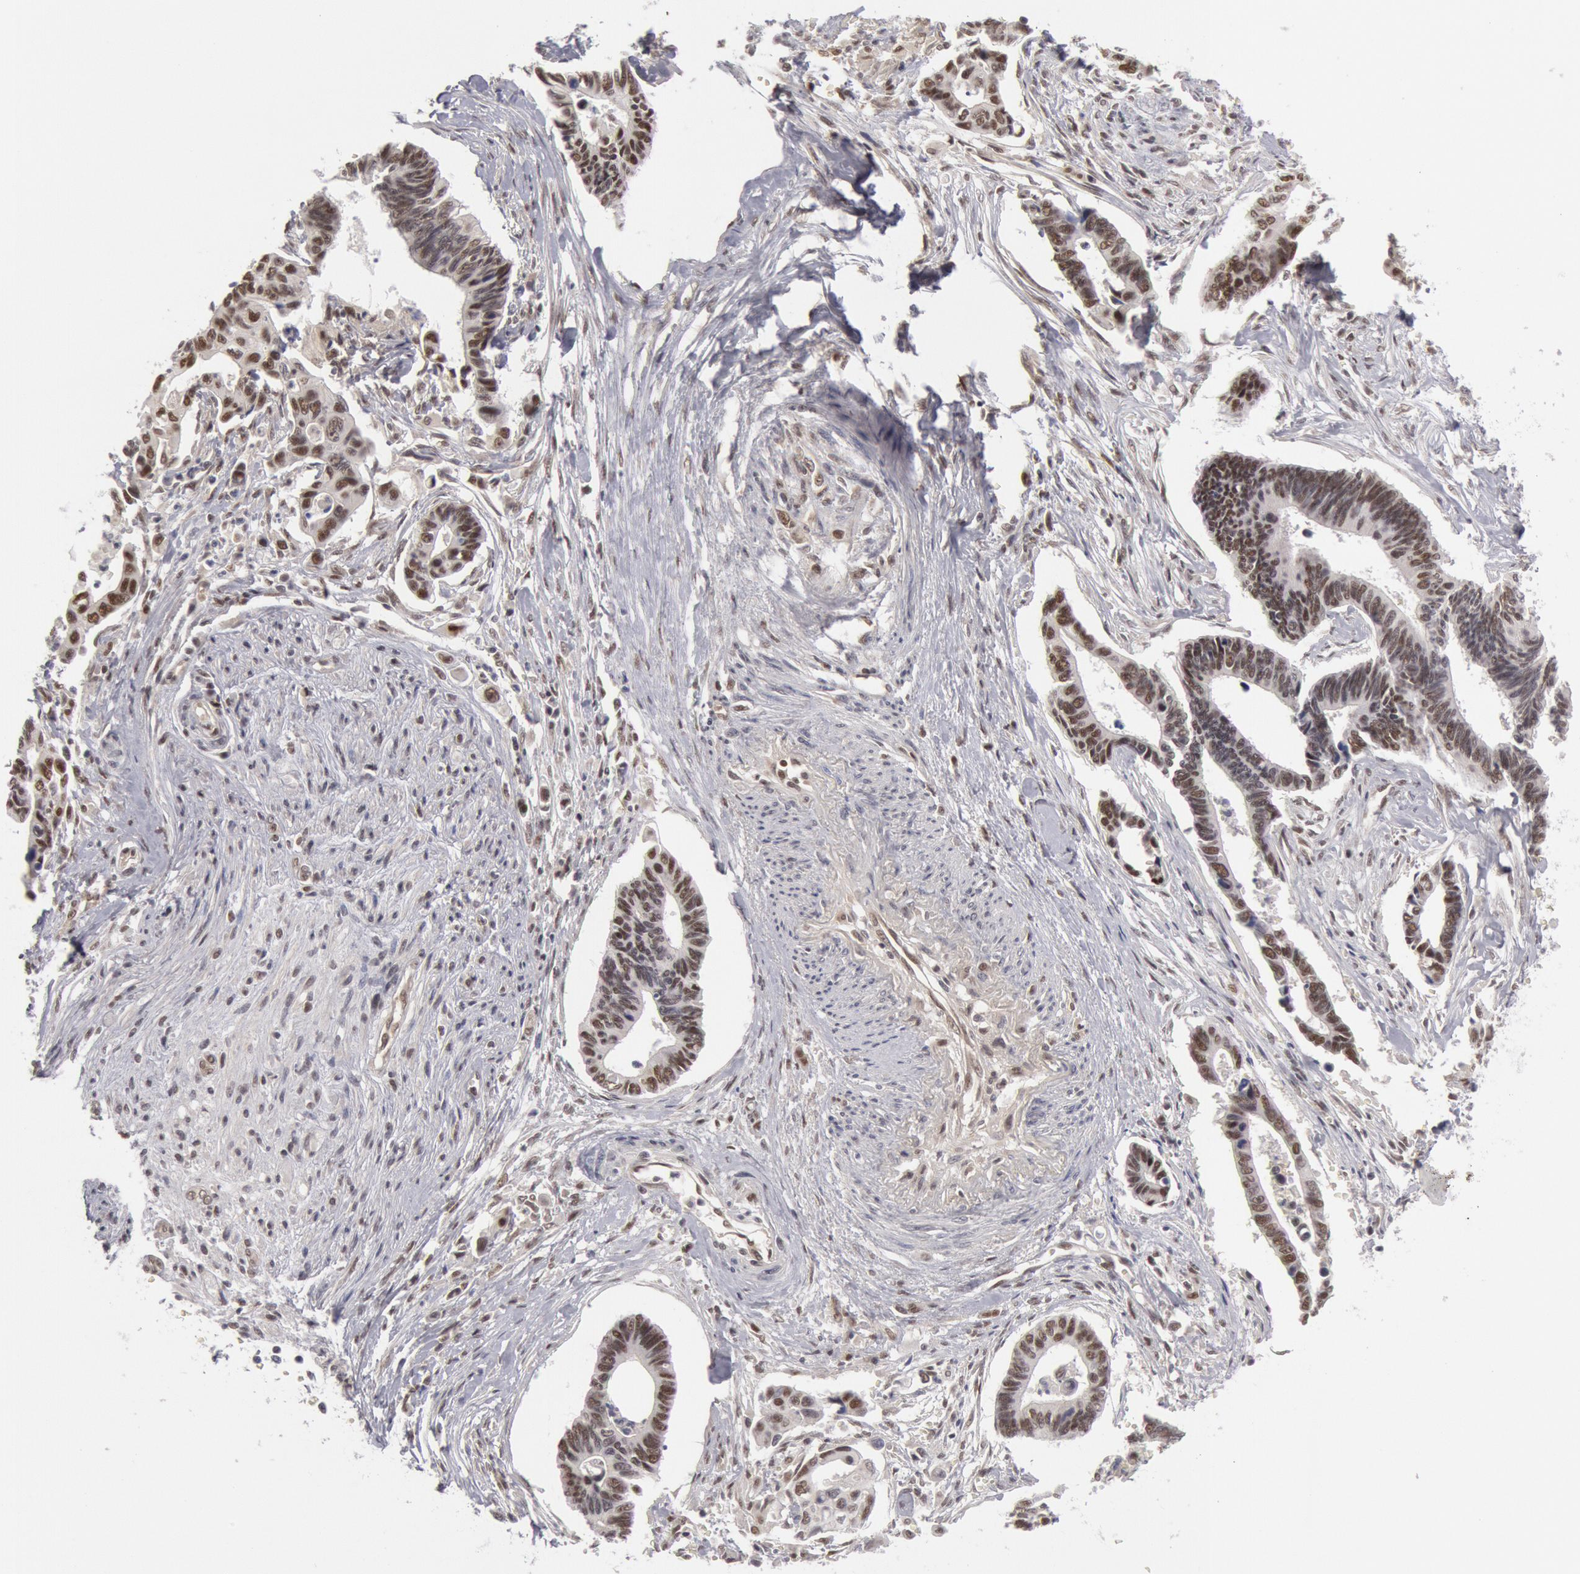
{"staining": {"intensity": "moderate", "quantity": "25%-75%", "location": "nuclear"}, "tissue": "pancreatic cancer", "cell_type": "Tumor cells", "image_type": "cancer", "snomed": [{"axis": "morphology", "description": "Adenocarcinoma, NOS"}, {"axis": "topography", "description": "Pancreas"}], "caption": "Adenocarcinoma (pancreatic) was stained to show a protein in brown. There is medium levels of moderate nuclear positivity in approximately 25%-75% of tumor cells.", "gene": "PPP4R3B", "patient": {"sex": "female", "age": 70}}